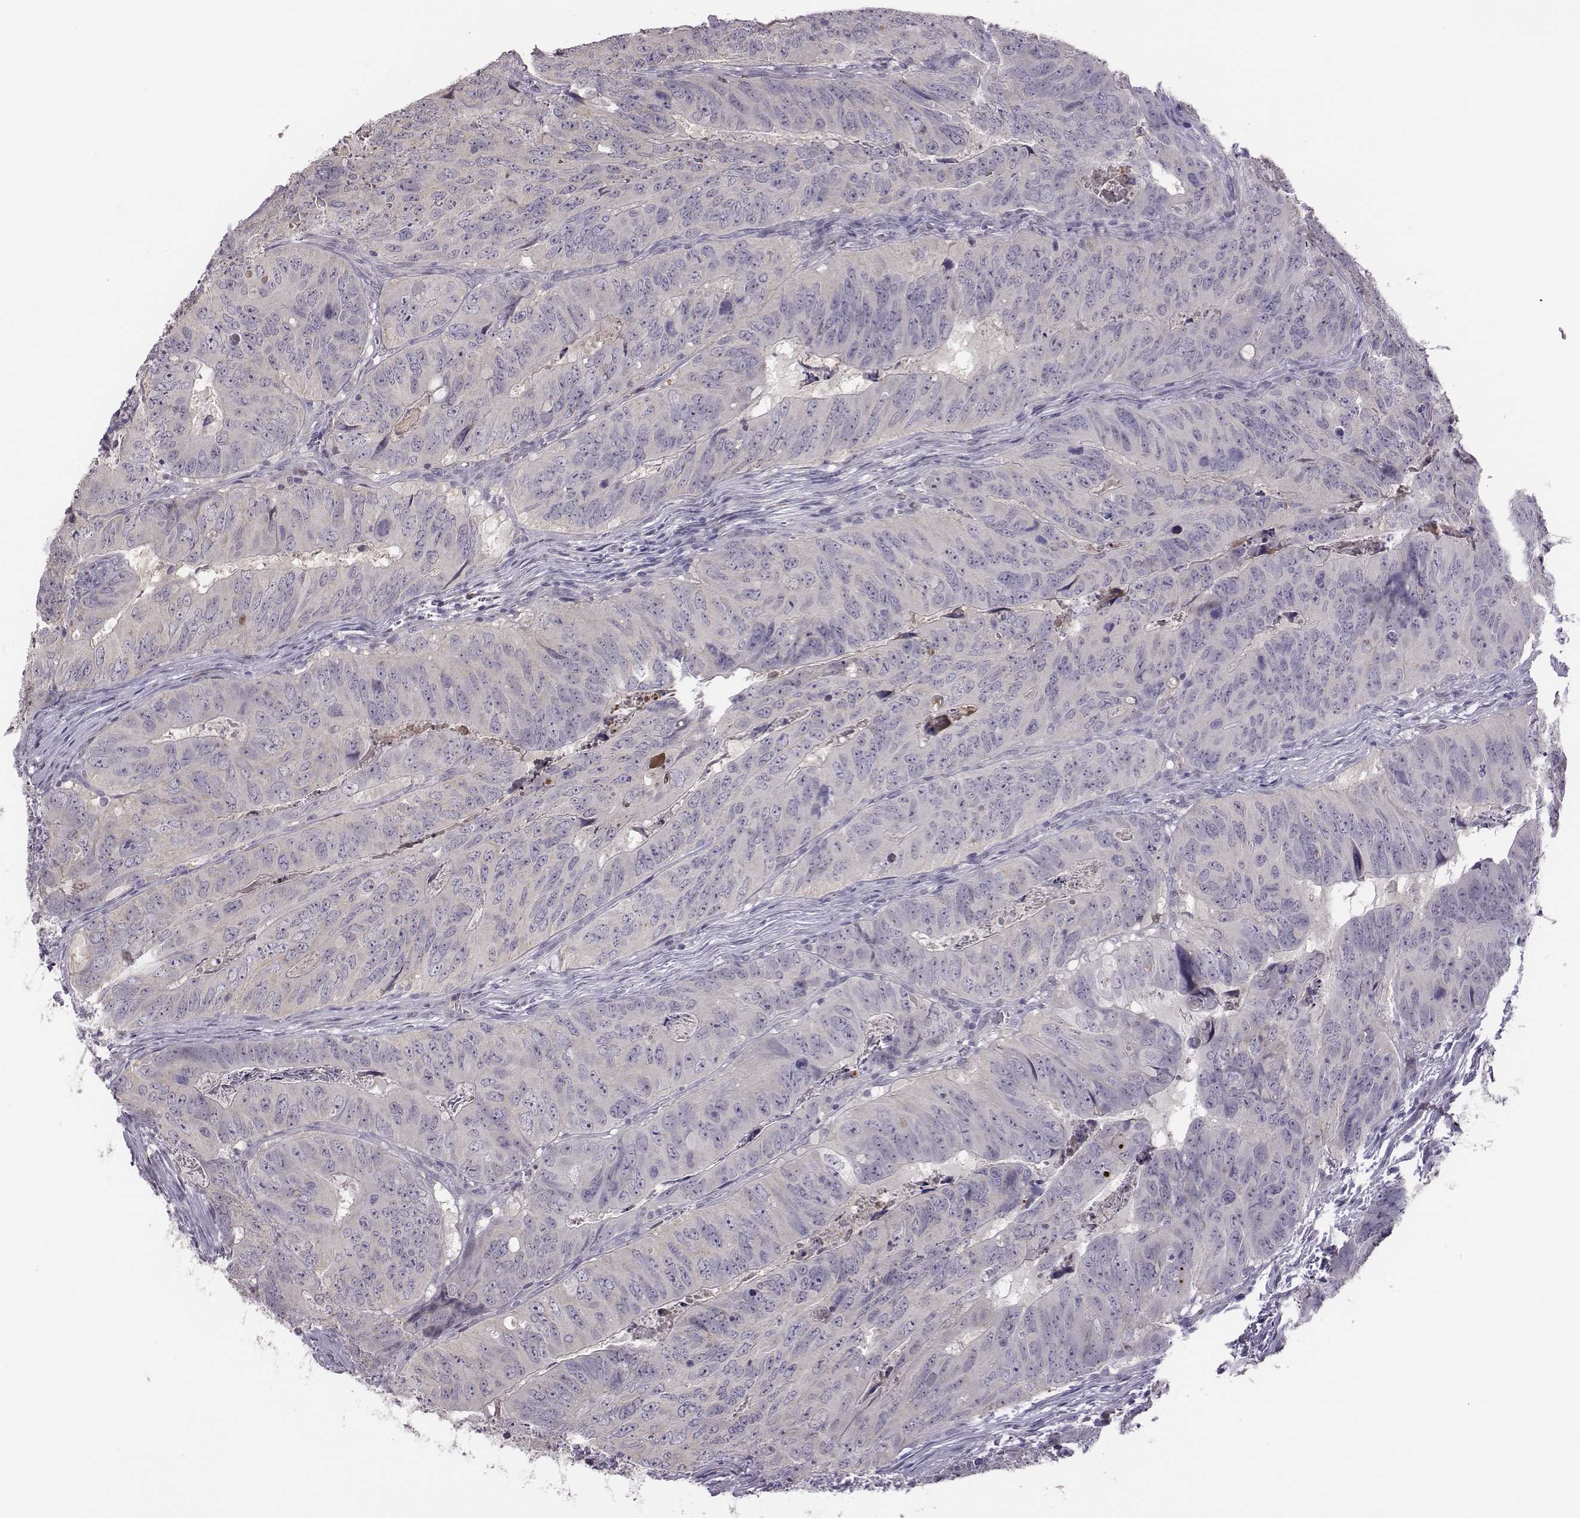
{"staining": {"intensity": "negative", "quantity": "none", "location": "none"}, "tissue": "colorectal cancer", "cell_type": "Tumor cells", "image_type": "cancer", "snomed": [{"axis": "morphology", "description": "Adenocarcinoma, NOS"}, {"axis": "topography", "description": "Colon"}], "caption": "This is an IHC micrograph of adenocarcinoma (colorectal). There is no positivity in tumor cells.", "gene": "KMO", "patient": {"sex": "male", "age": 79}}